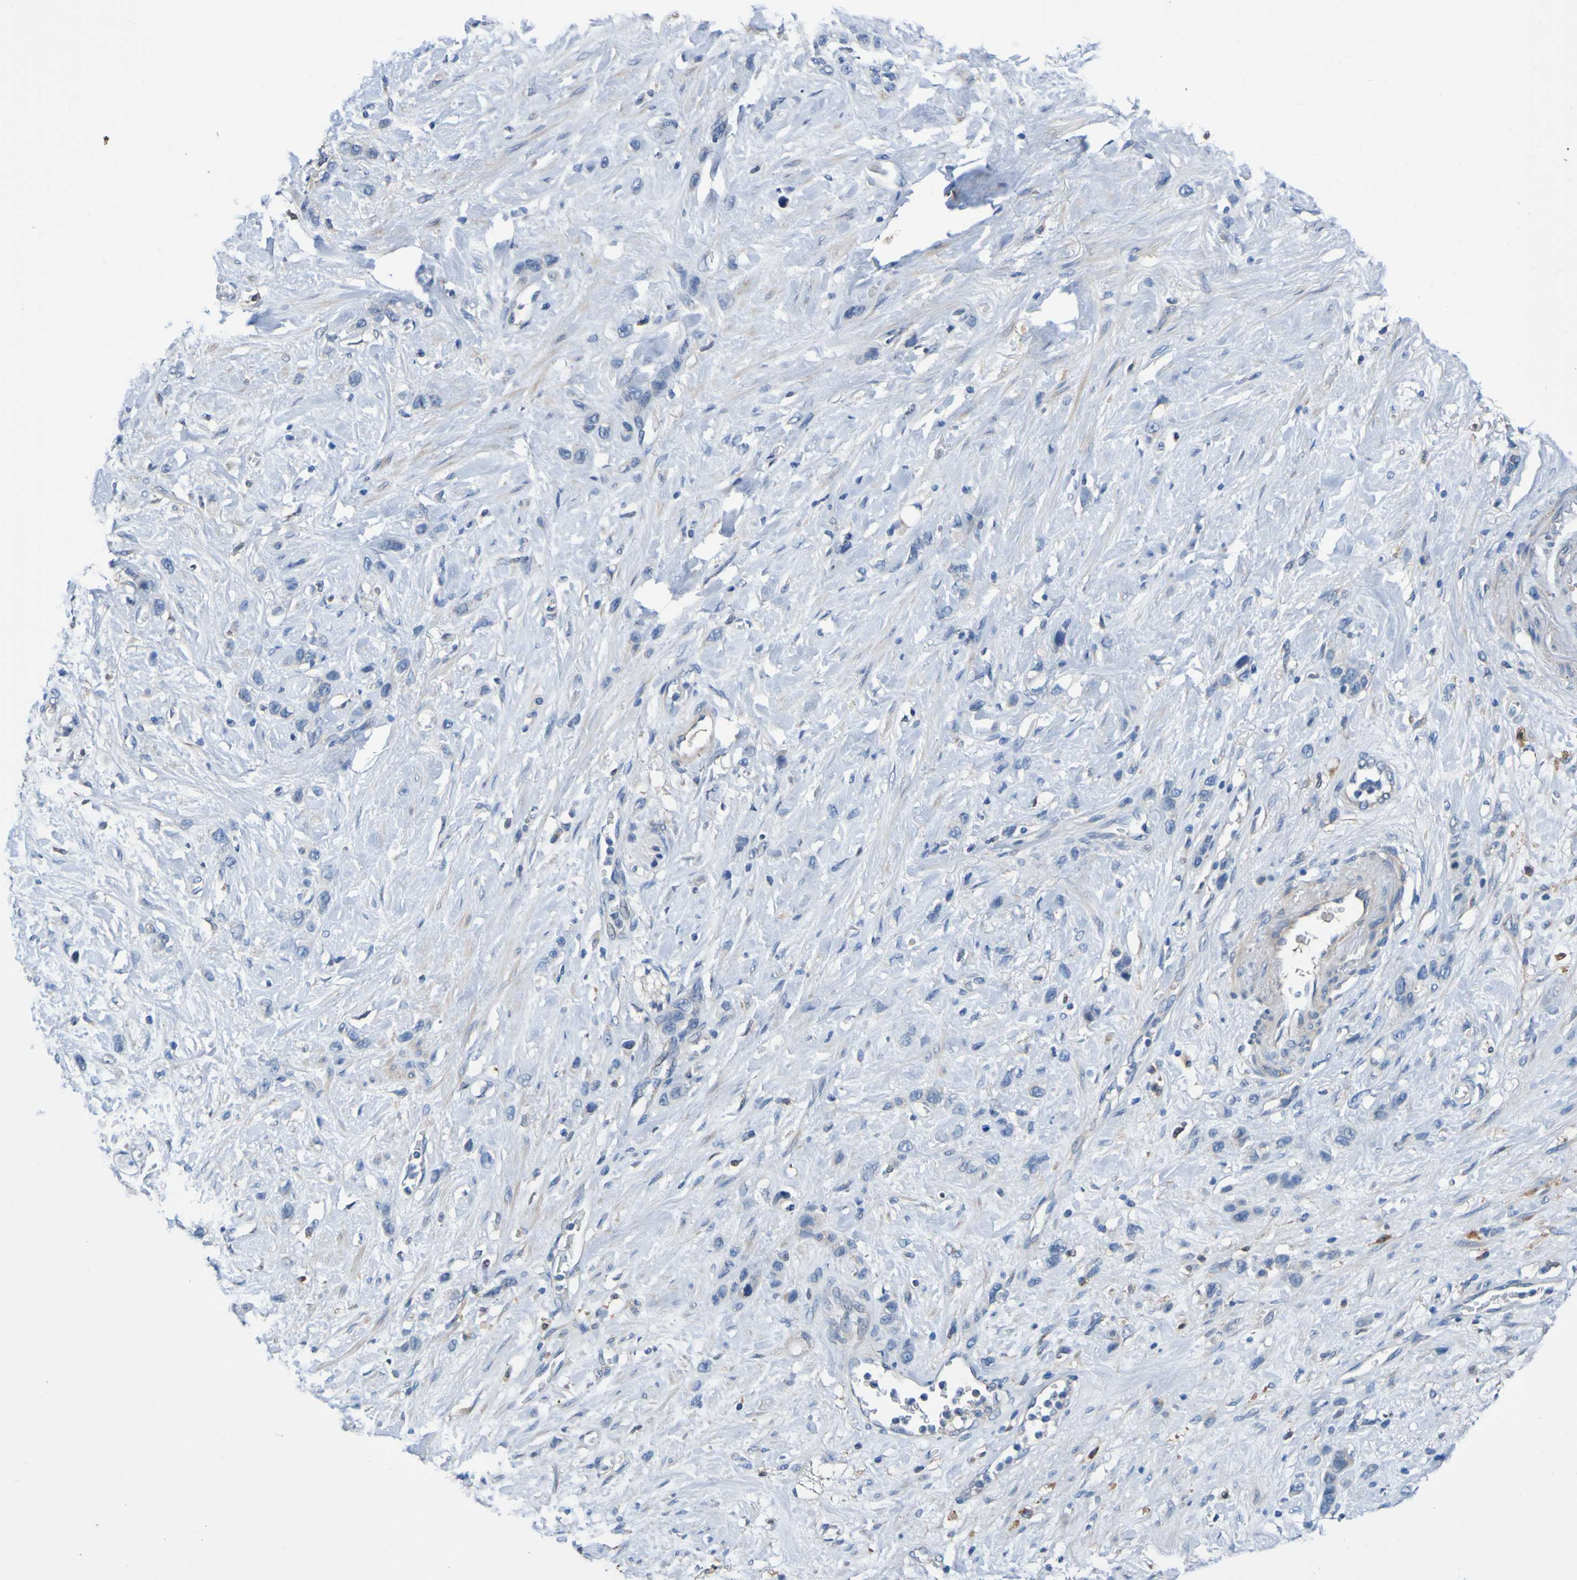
{"staining": {"intensity": "negative", "quantity": "none", "location": "none"}, "tissue": "stomach cancer", "cell_type": "Tumor cells", "image_type": "cancer", "snomed": [{"axis": "morphology", "description": "Adenocarcinoma, NOS"}, {"axis": "morphology", "description": "Adenocarcinoma, High grade"}, {"axis": "topography", "description": "Stomach, upper"}, {"axis": "topography", "description": "Stomach, lower"}], "caption": "Stomach cancer was stained to show a protein in brown. There is no significant staining in tumor cells.", "gene": "METAP2", "patient": {"sex": "female", "age": 65}}